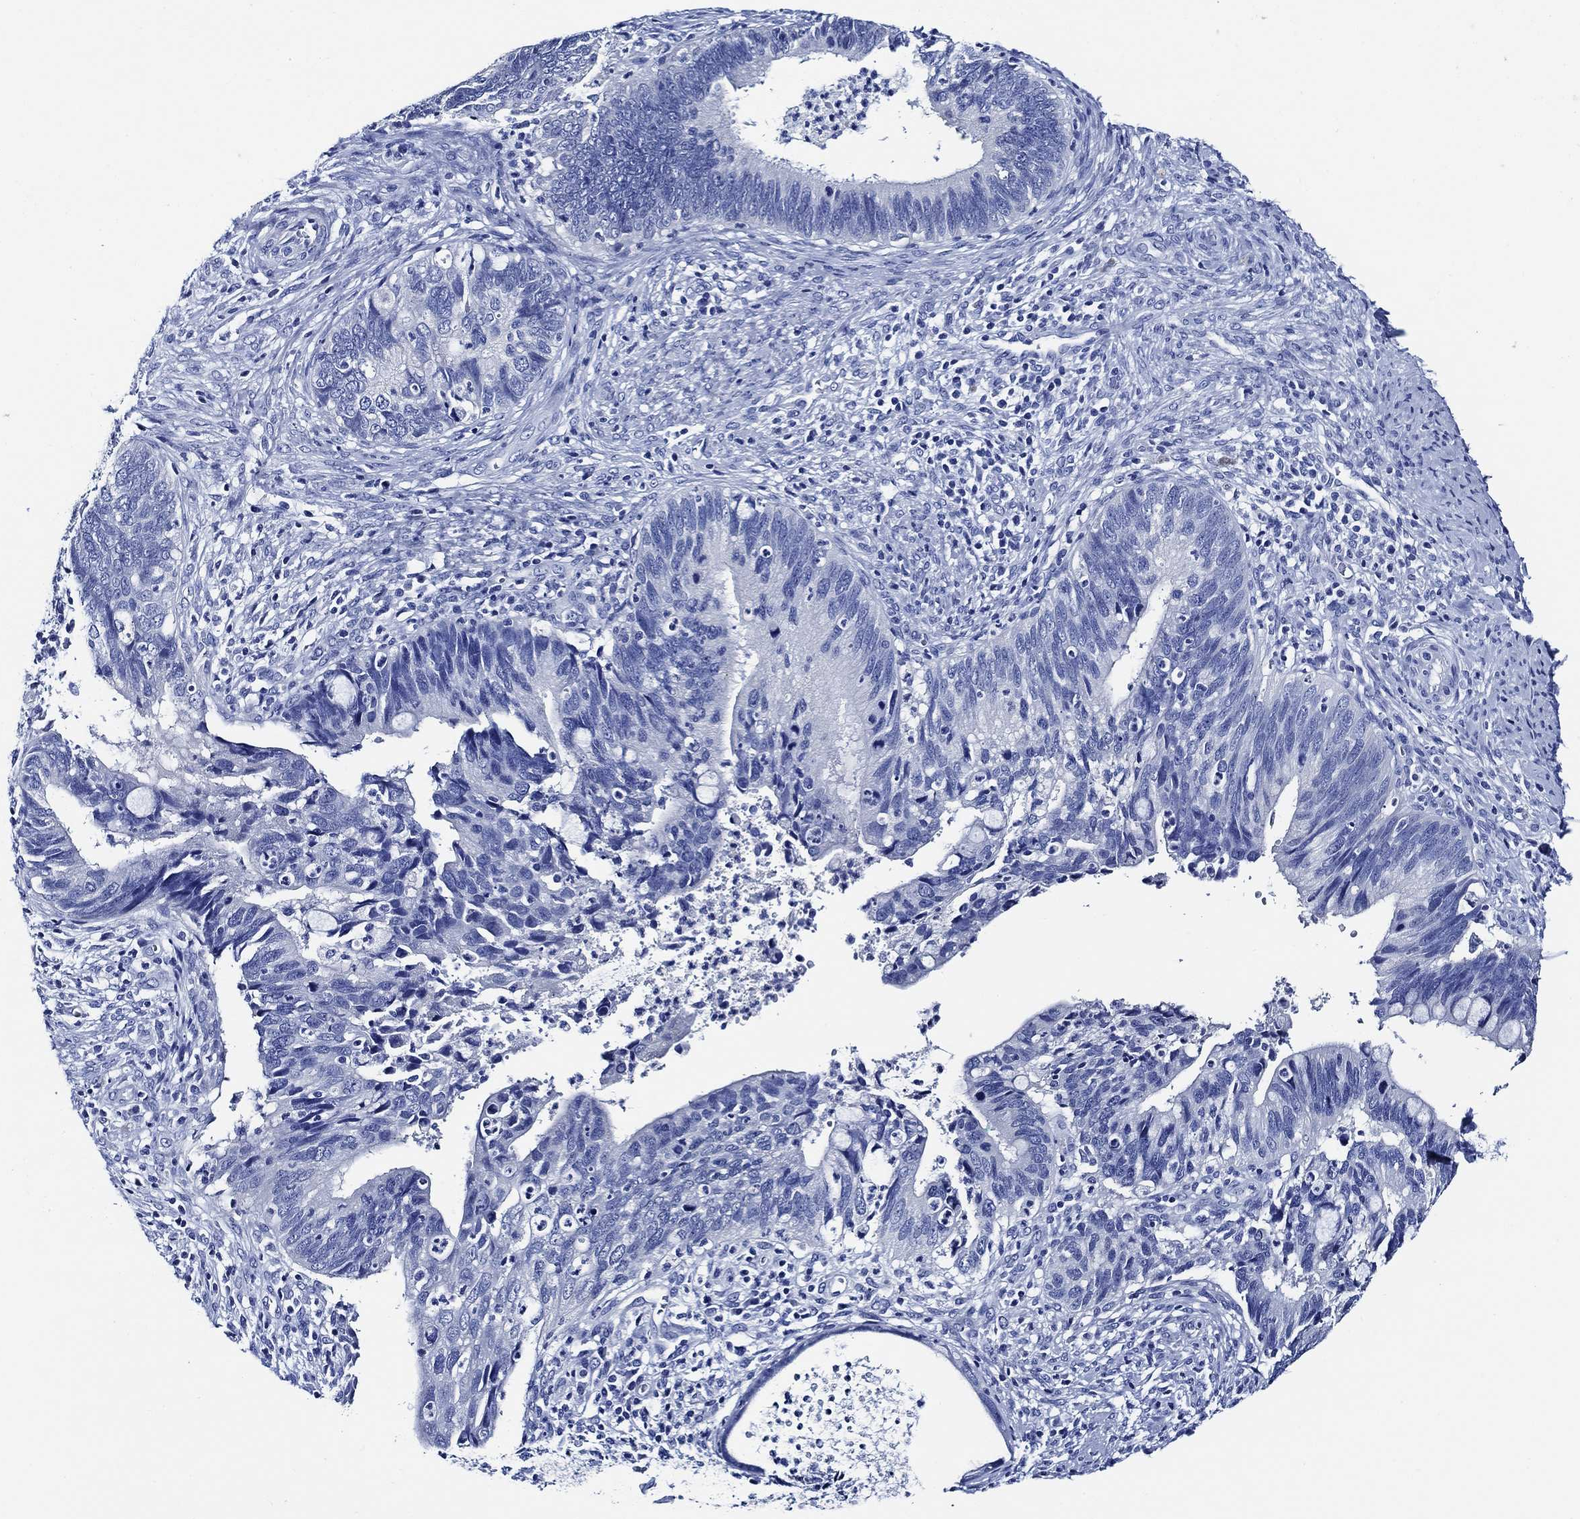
{"staining": {"intensity": "negative", "quantity": "none", "location": "none"}, "tissue": "cervical cancer", "cell_type": "Tumor cells", "image_type": "cancer", "snomed": [{"axis": "morphology", "description": "Adenocarcinoma, NOS"}, {"axis": "topography", "description": "Cervix"}], "caption": "There is no significant positivity in tumor cells of cervical cancer.", "gene": "WDR62", "patient": {"sex": "female", "age": 42}}